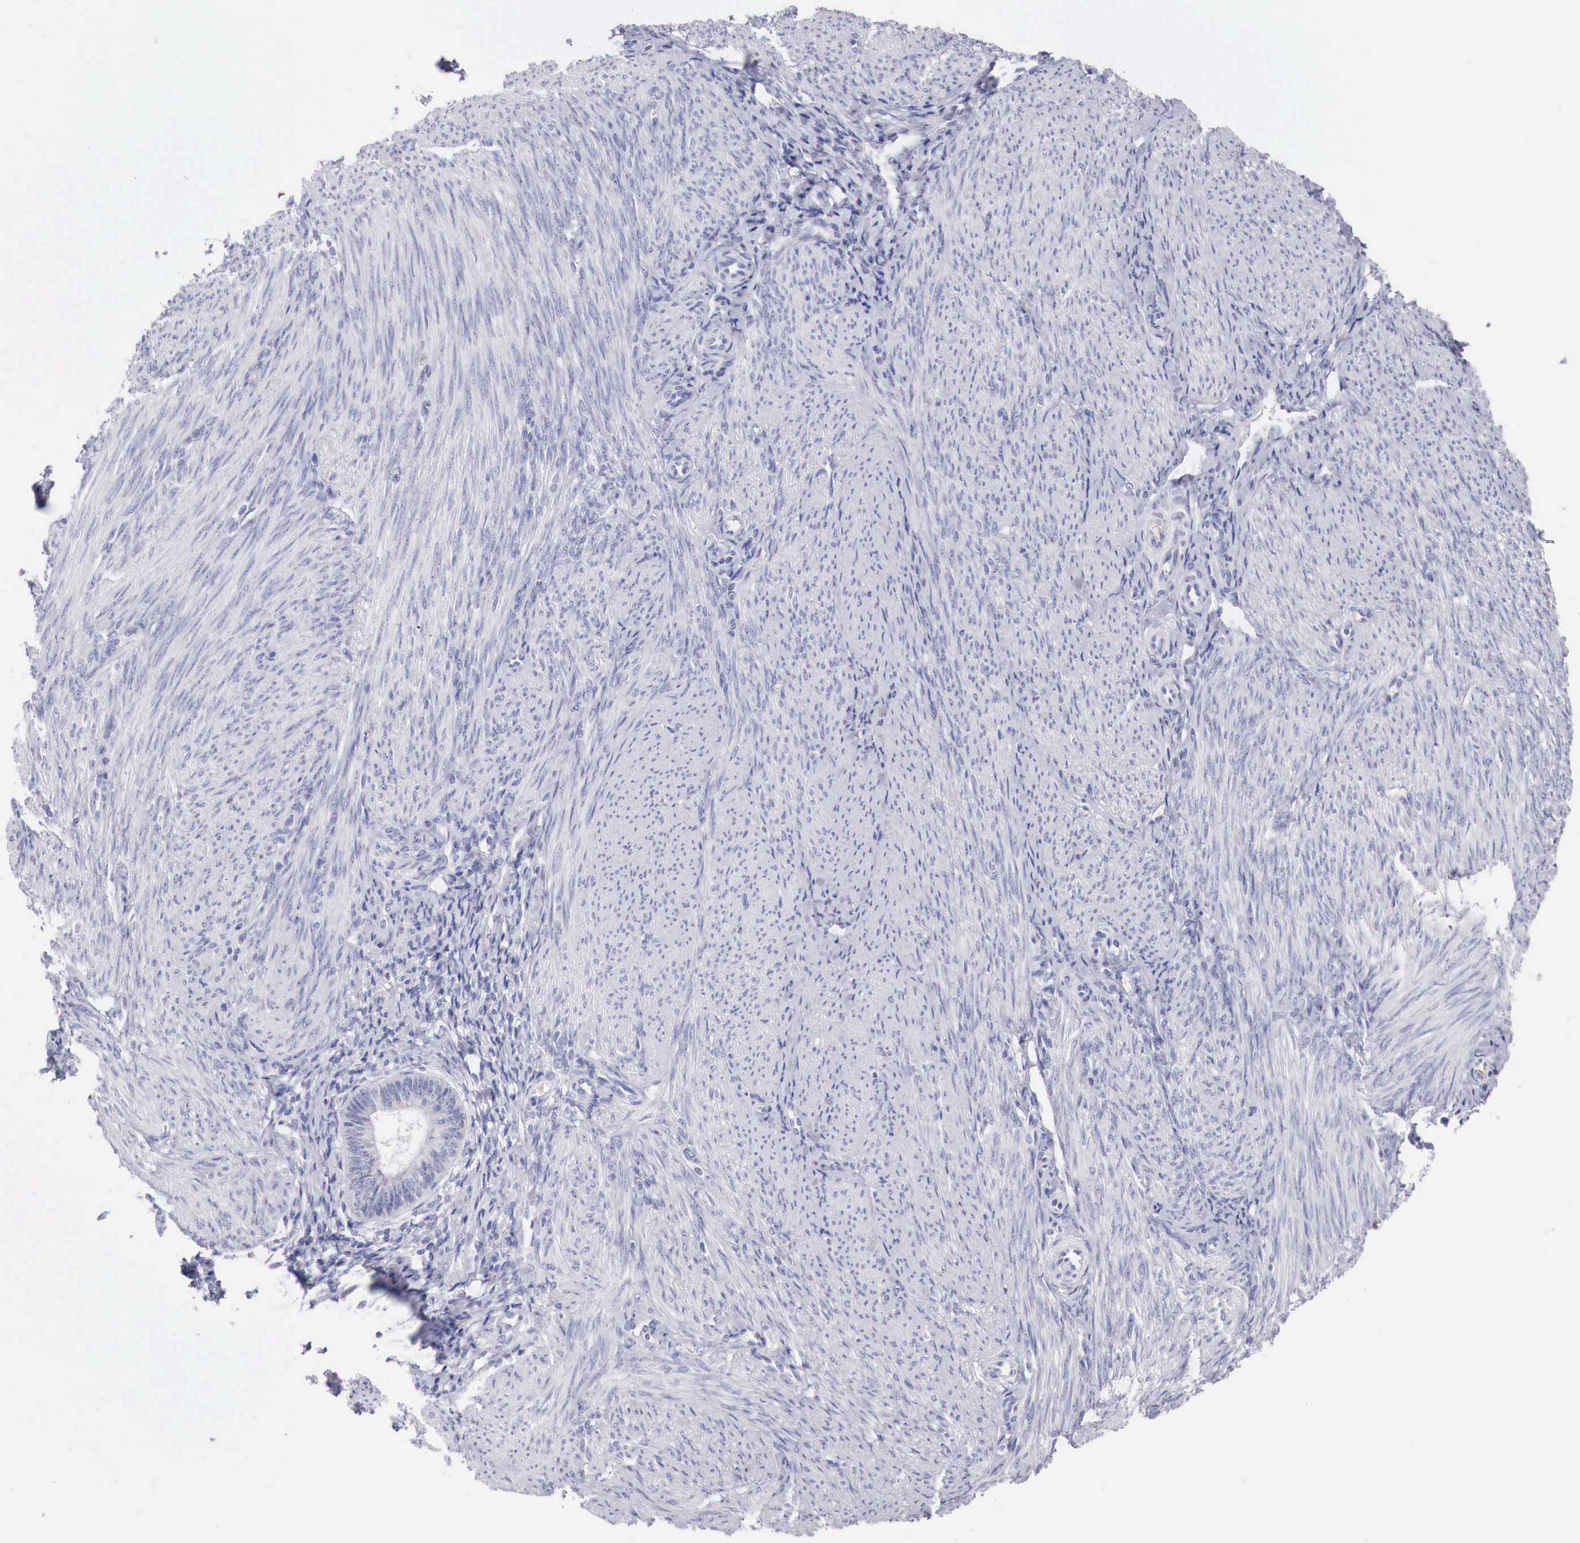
{"staining": {"intensity": "negative", "quantity": "none", "location": "none"}, "tissue": "endometrial cancer", "cell_type": "Tumor cells", "image_type": "cancer", "snomed": [{"axis": "morphology", "description": "Adenocarcinoma, NOS"}, {"axis": "topography", "description": "Endometrium"}], "caption": "High power microscopy image of an immunohistochemistry (IHC) photomicrograph of adenocarcinoma (endometrial), revealing no significant staining in tumor cells.", "gene": "ITIH6", "patient": {"sex": "female", "age": 63}}